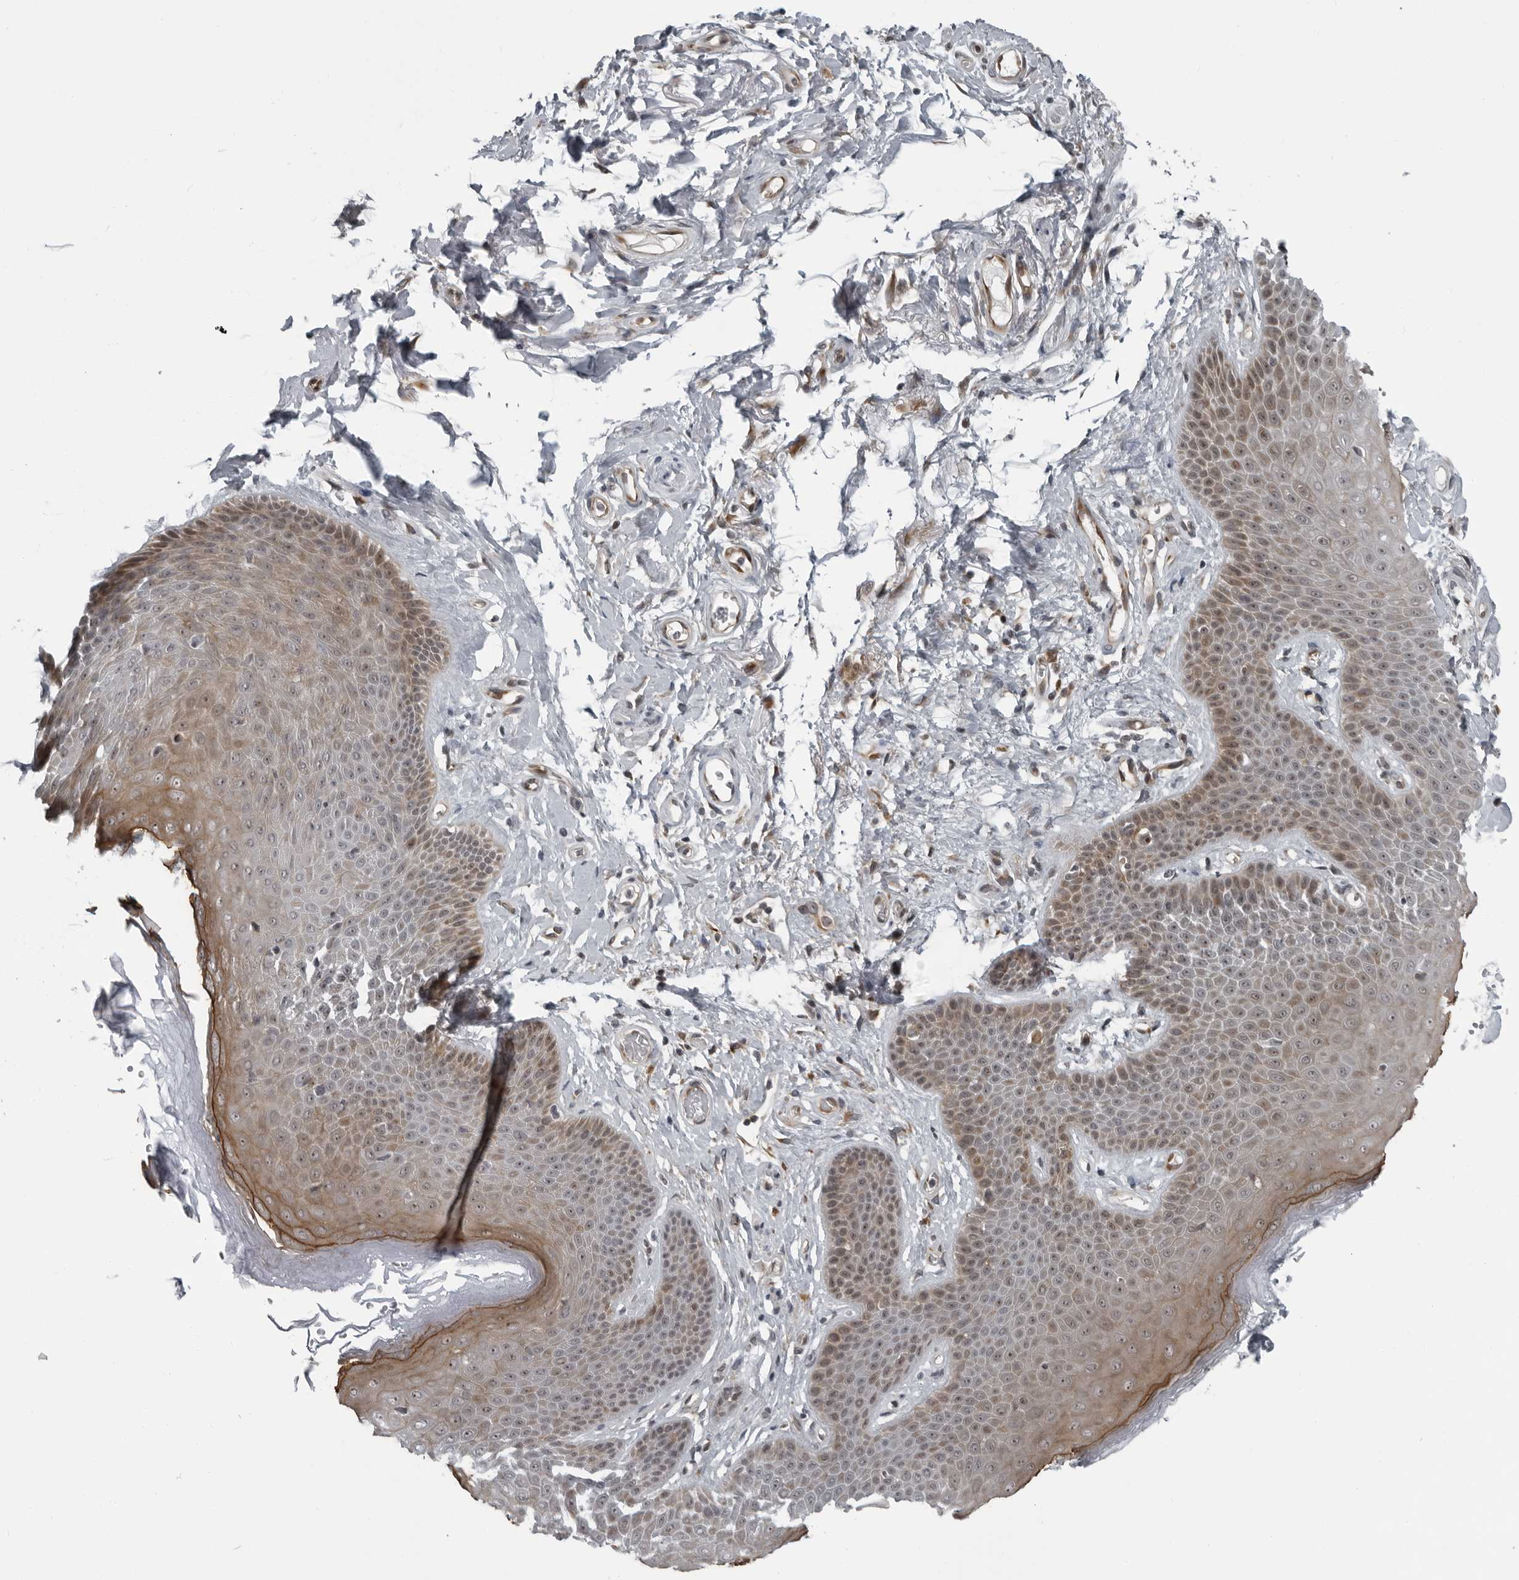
{"staining": {"intensity": "weak", "quantity": "25%-75%", "location": "cytoplasmic/membranous"}, "tissue": "skin", "cell_type": "Epidermal cells", "image_type": "normal", "snomed": [{"axis": "morphology", "description": "Normal tissue, NOS"}, {"axis": "topography", "description": "Anal"}], "caption": "Human skin stained for a protein (brown) reveals weak cytoplasmic/membranous positive expression in approximately 25%-75% of epidermal cells.", "gene": "FAM102B", "patient": {"sex": "male", "age": 74}}